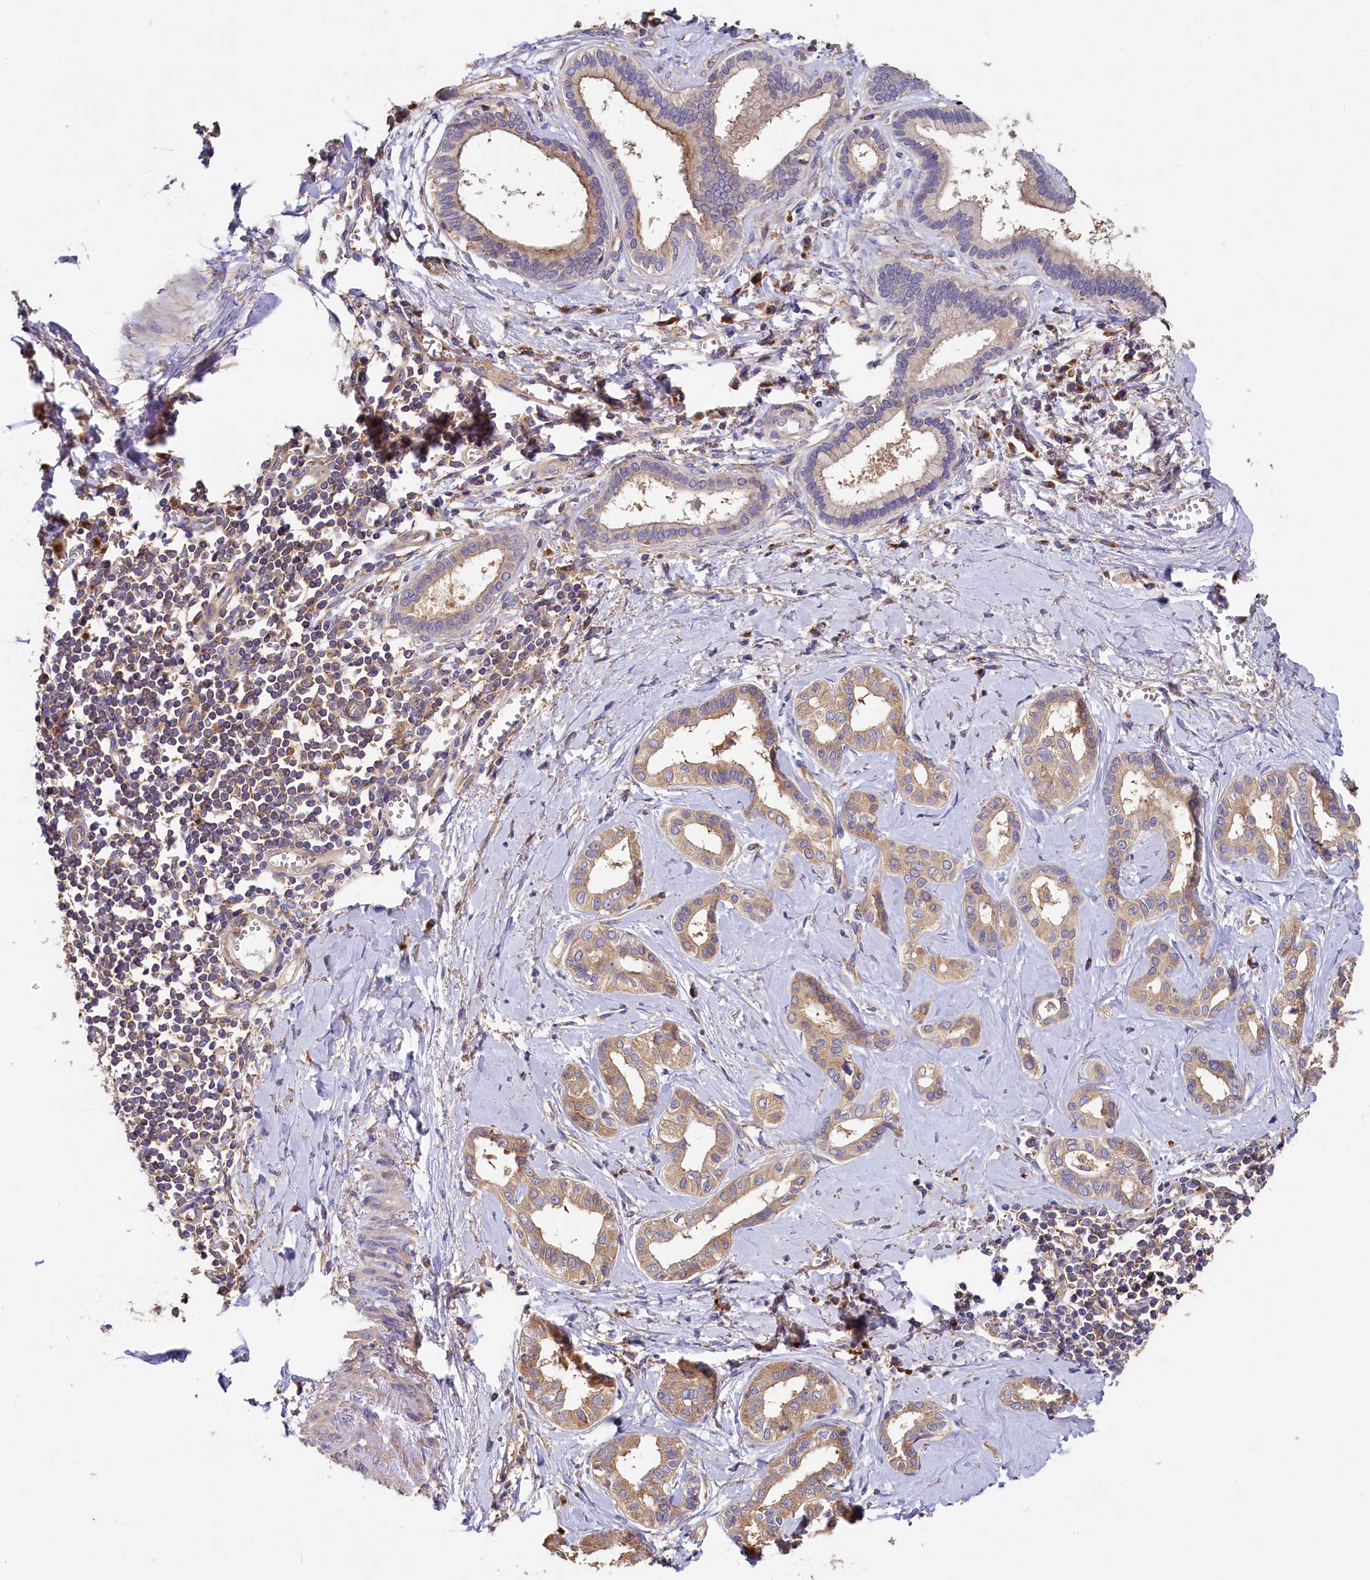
{"staining": {"intensity": "weak", "quantity": "25%-75%", "location": "cytoplasmic/membranous"}, "tissue": "liver cancer", "cell_type": "Tumor cells", "image_type": "cancer", "snomed": [{"axis": "morphology", "description": "Cholangiocarcinoma"}, {"axis": "topography", "description": "Liver"}], "caption": "About 25%-75% of tumor cells in human liver cancer (cholangiocarcinoma) display weak cytoplasmic/membranous protein positivity as visualized by brown immunohistochemical staining.", "gene": "PPIP5K1", "patient": {"sex": "female", "age": 77}}